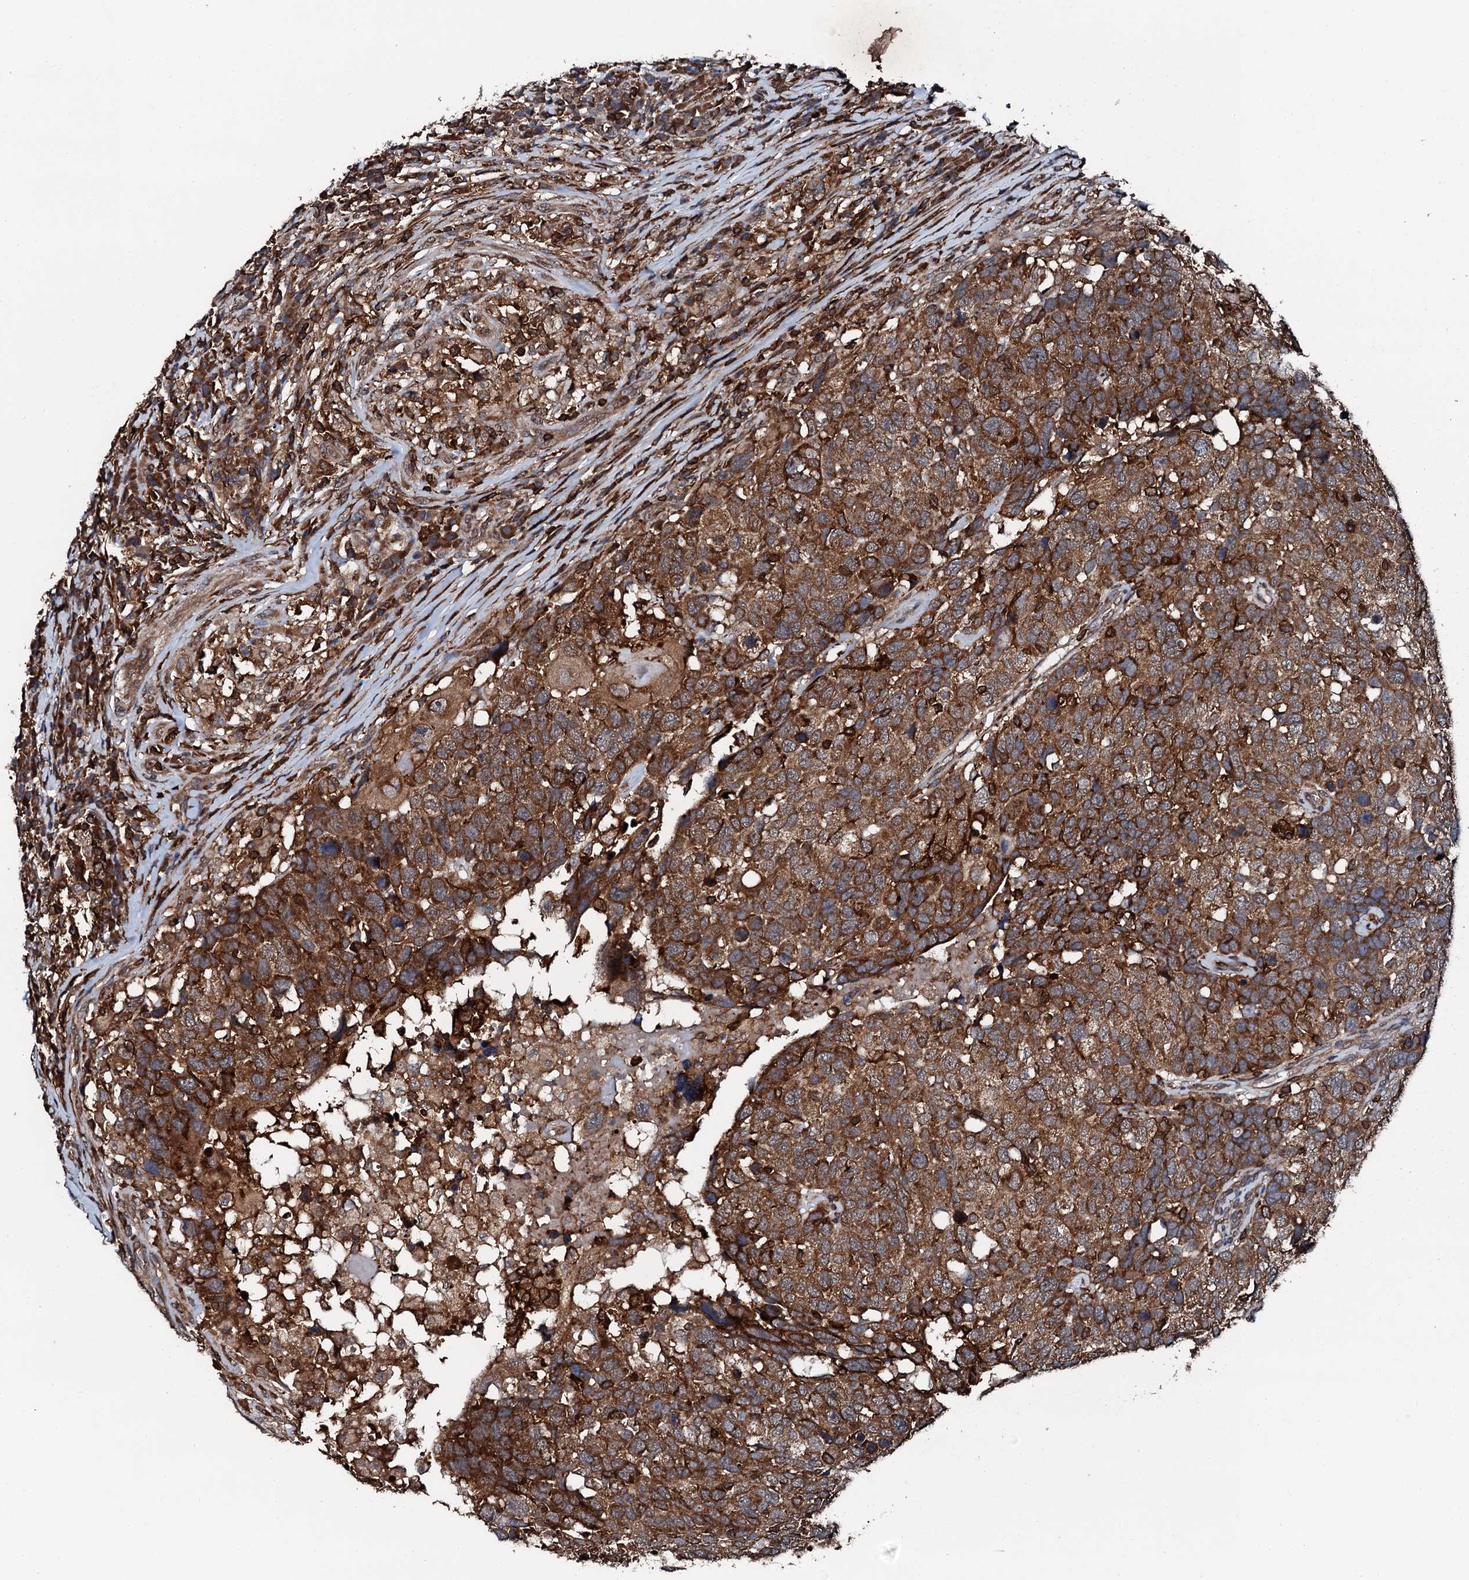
{"staining": {"intensity": "strong", "quantity": ">75%", "location": "cytoplasmic/membranous"}, "tissue": "head and neck cancer", "cell_type": "Tumor cells", "image_type": "cancer", "snomed": [{"axis": "morphology", "description": "Squamous cell carcinoma, NOS"}, {"axis": "topography", "description": "Head-Neck"}], "caption": "Immunohistochemistry (IHC) micrograph of human head and neck cancer stained for a protein (brown), which shows high levels of strong cytoplasmic/membranous positivity in about >75% of tumor cells.", "gene": "EDC4", "patient": {"sex": "male", "age": 66}}